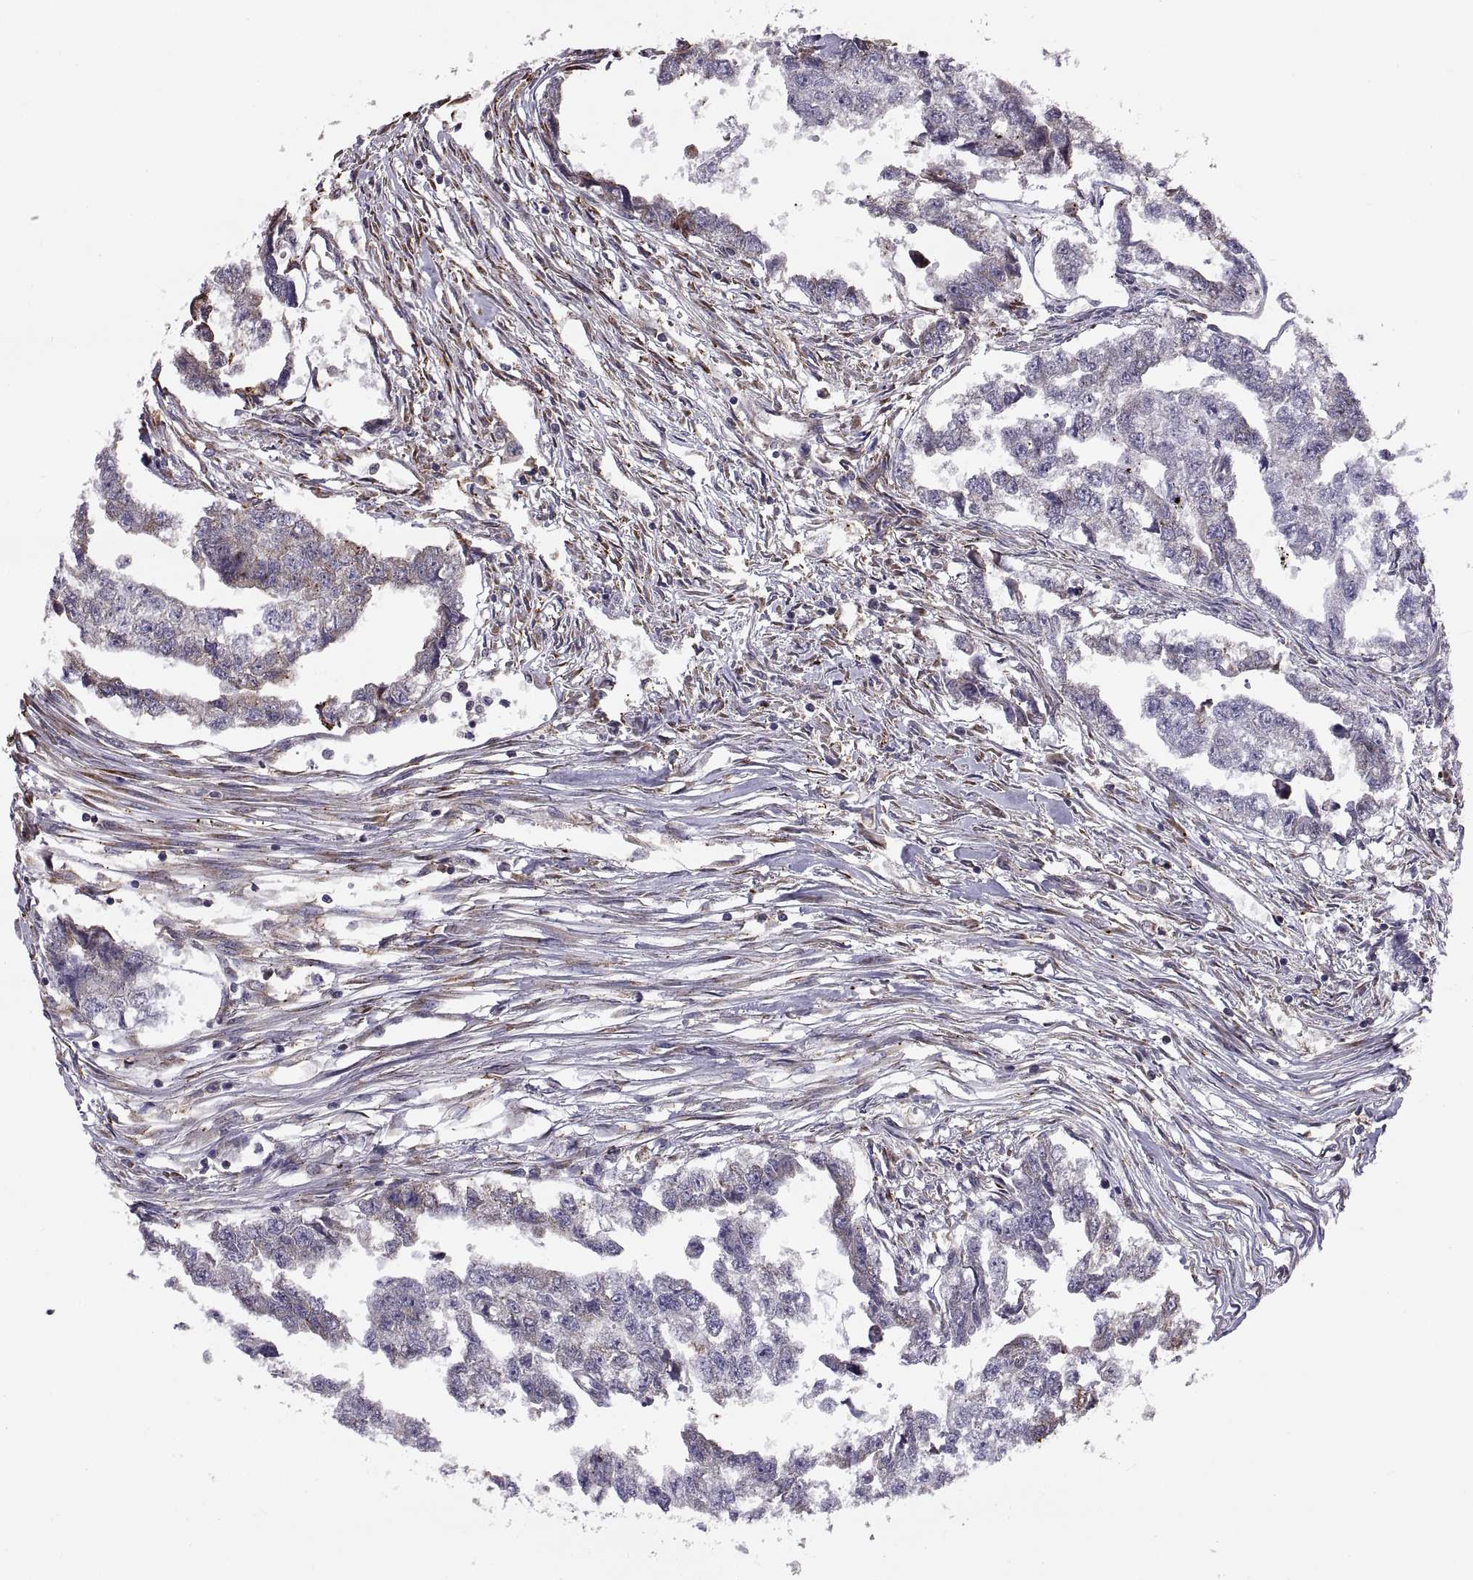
{"staining": {"intensity": "moderate", "quantity": "25%-75%", "location": "cytoplasmic/membranous"}, "tissue": "testis cancer", "cell_type": "Tumor cells", "image_type": "cancer", "snomed": [{"axis": "morphology", "description": "Carcinoma, Embryonal, NOS"}, {"axis": "morphology", "description": "Teratoma, malignant, NOS"}, {"axis": "topography", "description": "Testis"}], "caption": "Immunohistochemical staining of human testis cancer shows moderate cytoplasmic/membranous protein expression in approximately 25%-75% of tumor cells. (DAB IHC, brown staining for protein, blue staining for nuclei).", "gene": "PLEKHB2", "patient": {"sex": "male", "age": 44}}